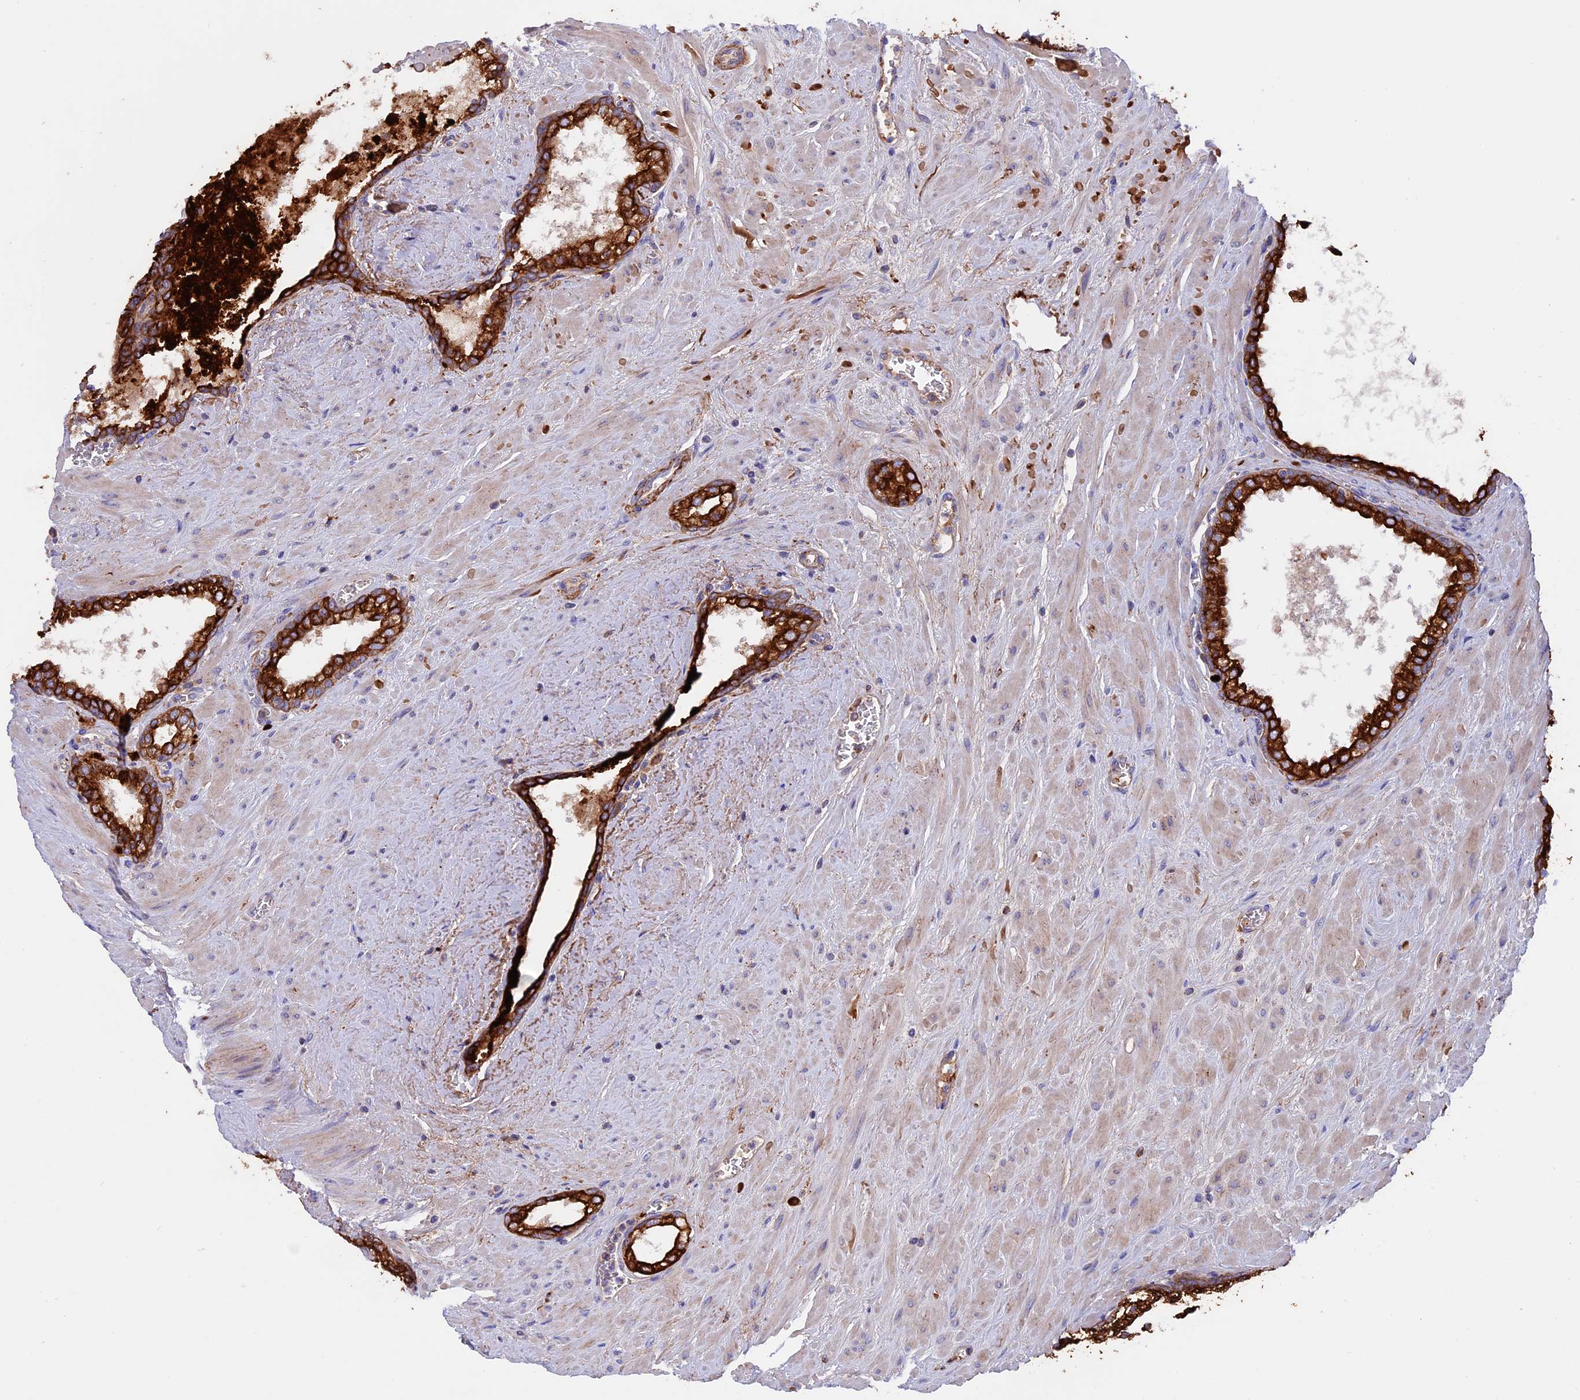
{"staining": {"intensity": "strong", "quantity": ">75%", "location": "cytoplasmic/membranous"}, "tissue": "prostate cancer", "cell_type": "Tumor cells", "image_type": "cancer", "snomed": [{"axis": "morphology", "description": "Adenocarcinoma, High grade"}, {"axis": "topography", "description": "Prostate"}], "caption": "Prostate cancer stained with a brown dye demonstrates strong cytoplasmic/membranous positive expression in about >75% of tumor cells.", "gene": "PTPN9", "patient": {"sex": "male", "age": 64}}